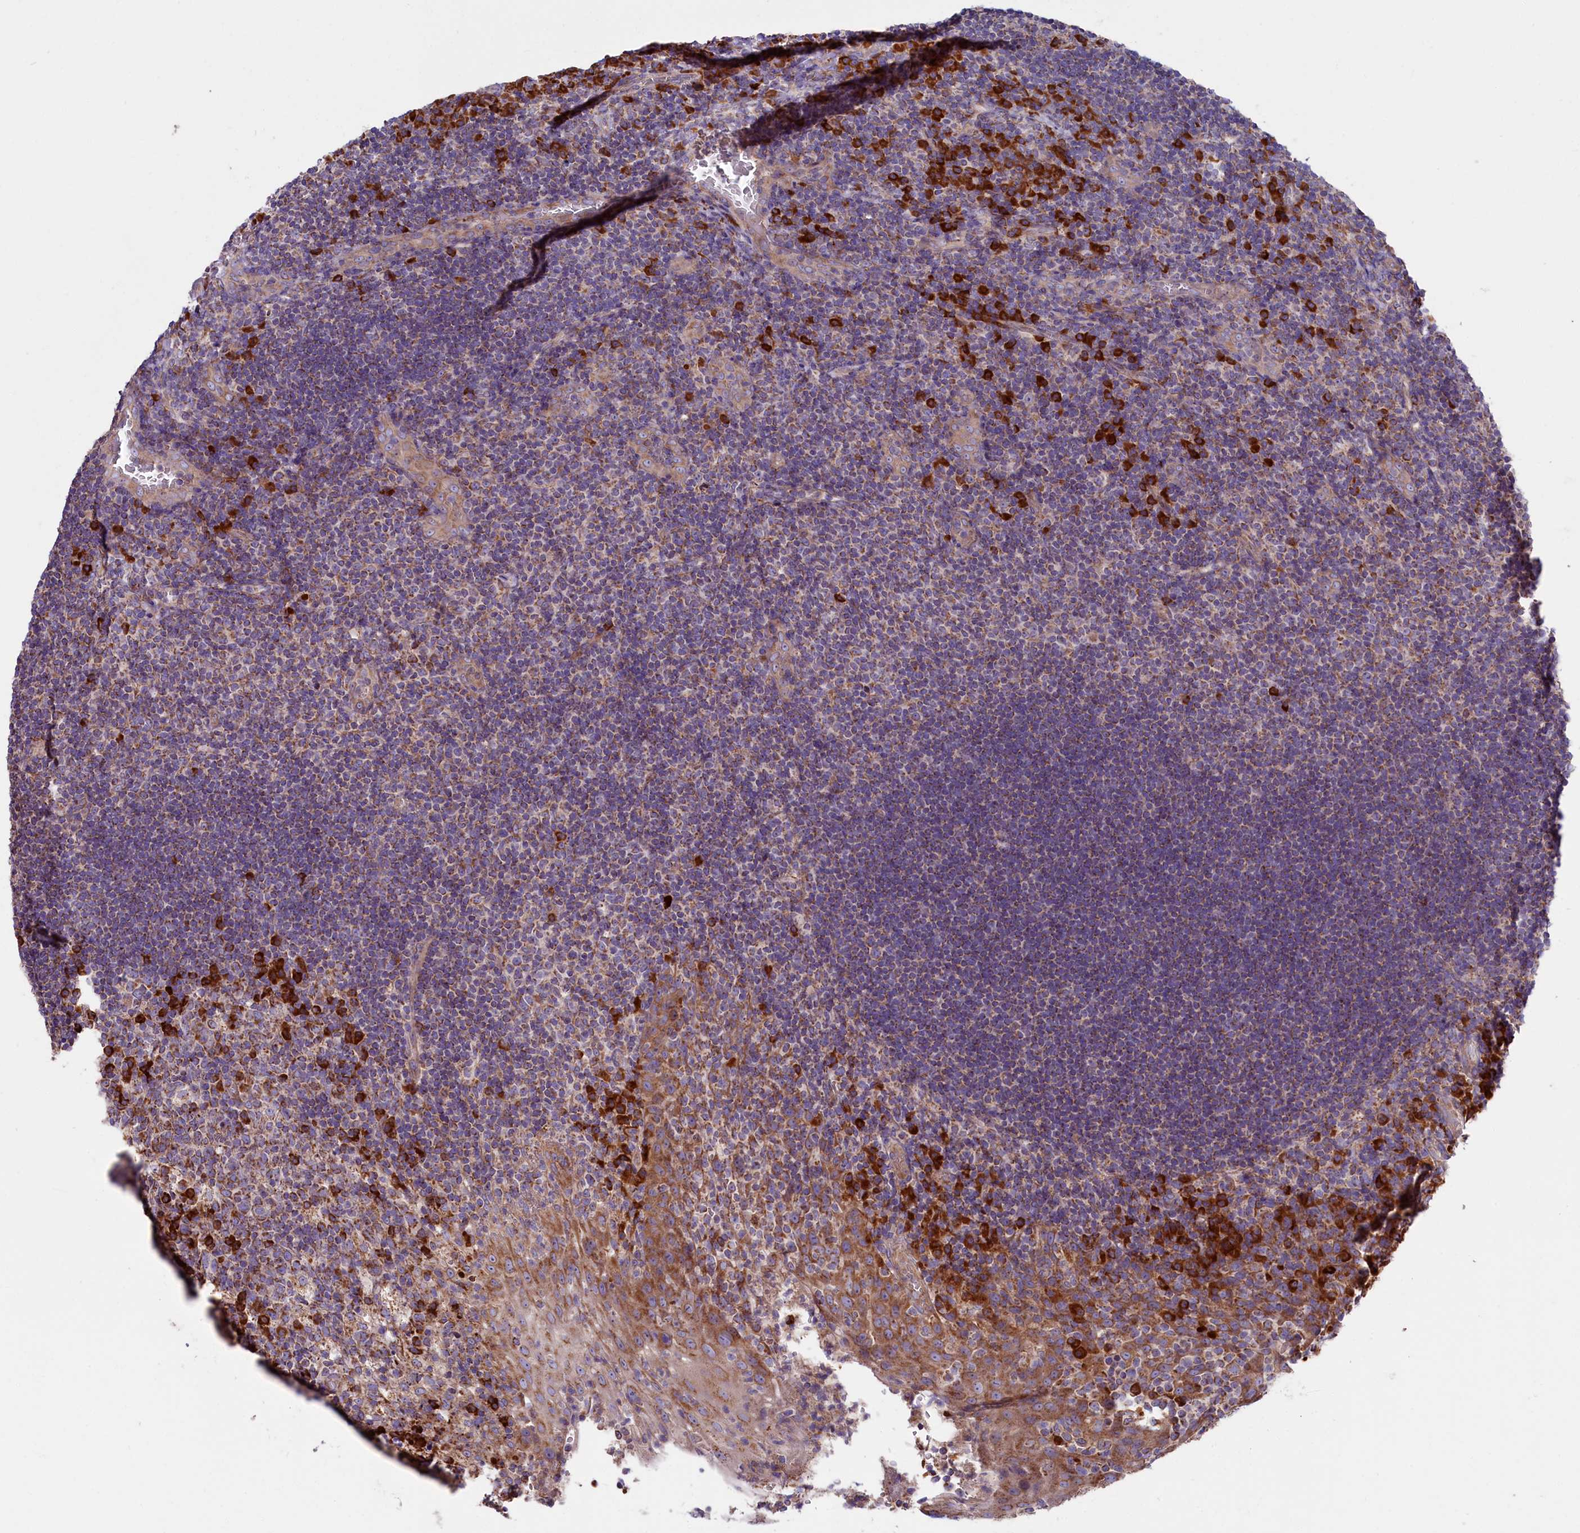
{"staining": {"intensity": "strong", "quantity": "<25%", "location": "cytoplasmic/membranous"}, "tissue": "tonsil", "cell_type": "Germinal center cells", "image_type": "normal", "snomed": [{"axis": "morphology", "description": "Normal tissue, NOS"}, {"axis": "topography", "description": "Tonsil"}], "caption": "Germinal center cells reveal medium levels of strong cytoplasmic/membranous staining in approximately <25% of cells in benign tonsil. Nuclei are stained in blue.", "gene": "ZSWIM1", "patient": {"sex": "male", "age": 17}}